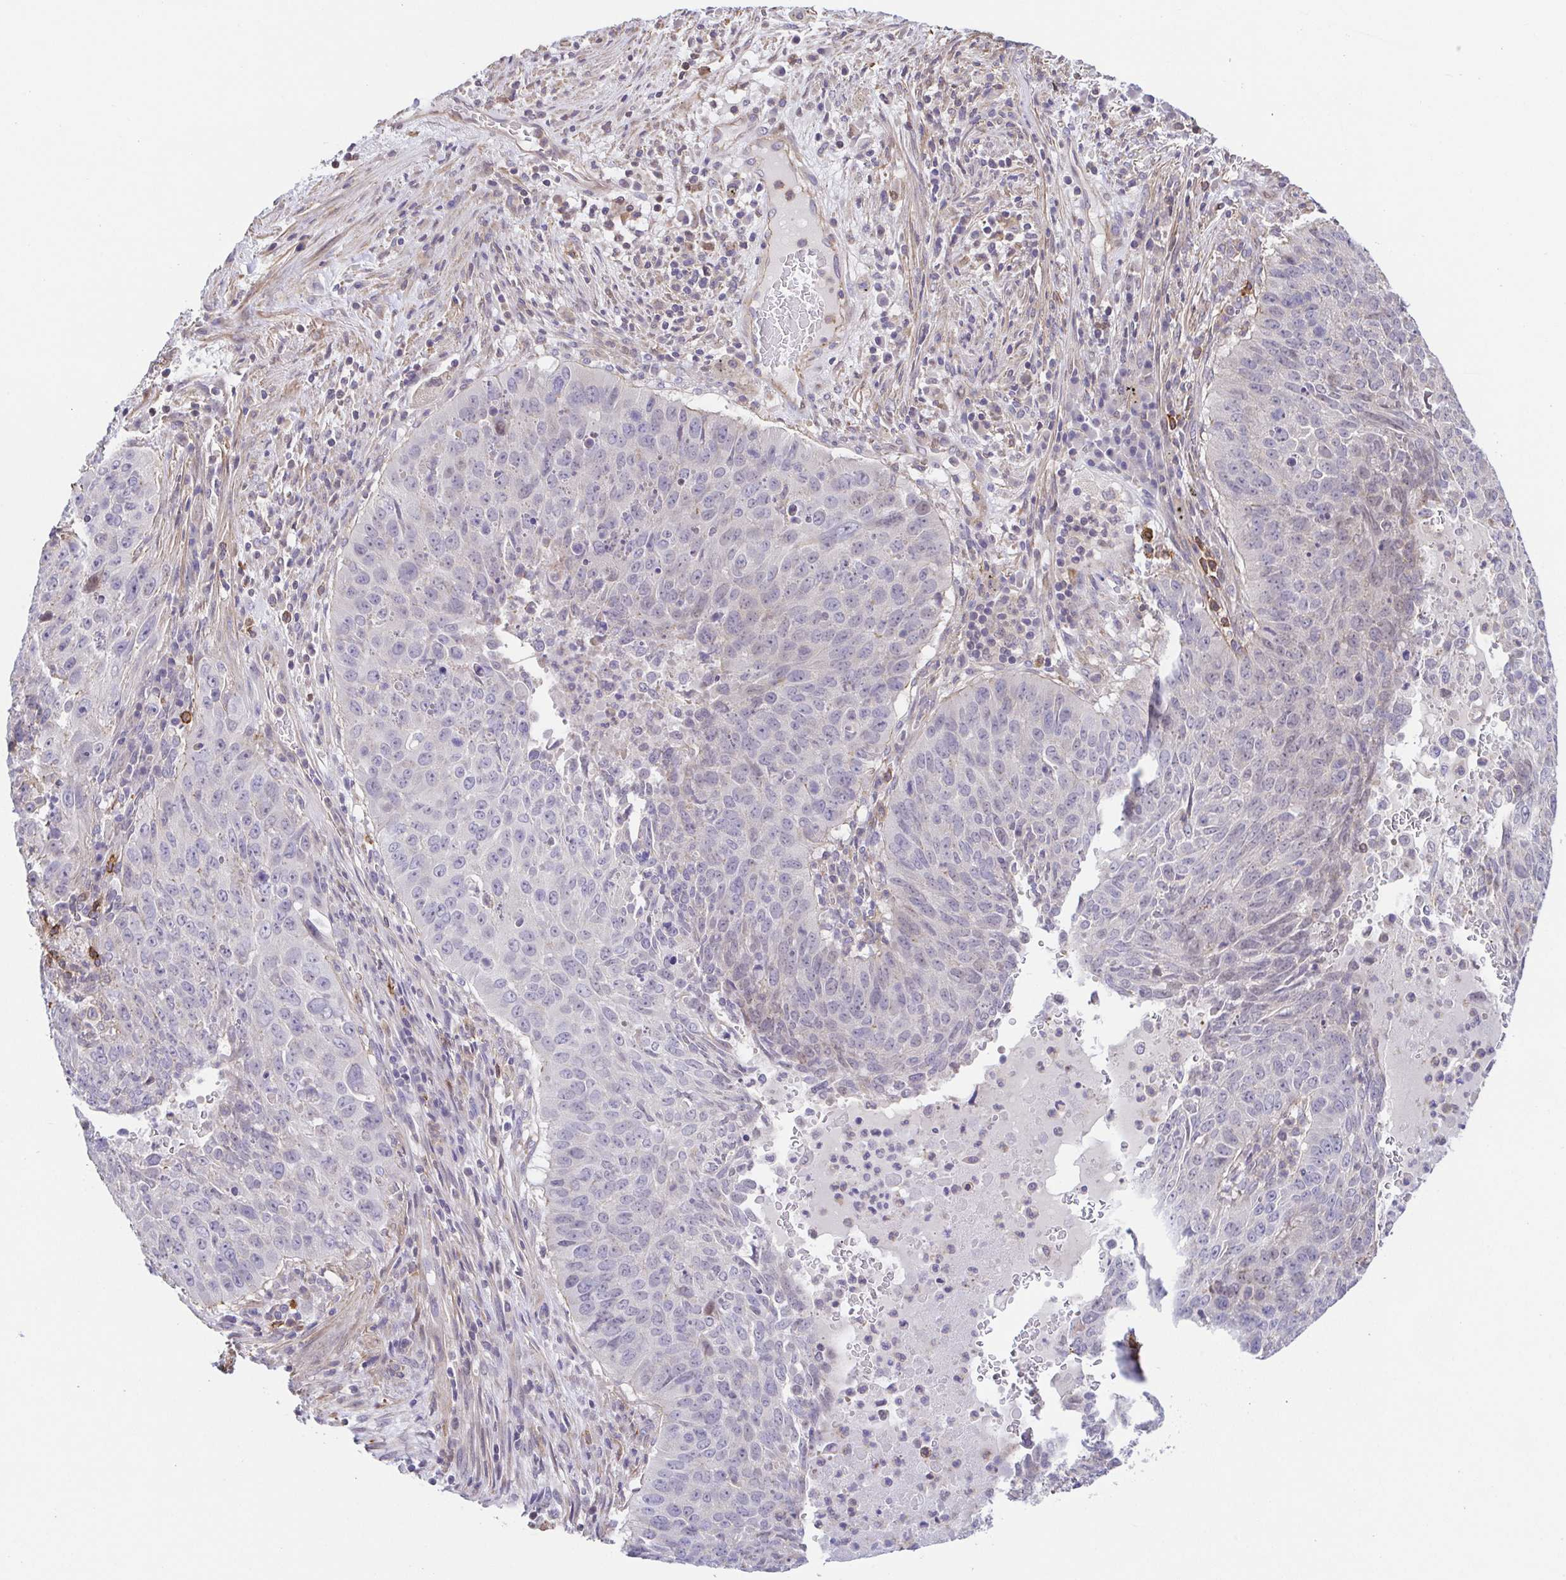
{"staining": {"intensity": "weak", "quantity": "<25%", "location": "cytoplasmic/membranous"}, "tissue": "lung cancer", "cell_type": "Tumor cells", "image_type": "cancer", "snomed": [{"axis": "morphology", "description": "Normal tissue, NOS"}, {"axis": "morphology", "description": "Squamous cell carcinoma, NOS"}, {"axis": "topography", "description": "Bronchus"}, {"axis": "topography", "description": "Lung"}], "caption": "A histopathology image of human squamous cell carcinoma (lung) is negative for staining in tumor cells.", "gene": "PREPL", "patient": {"sex": "male", "age": 64}}